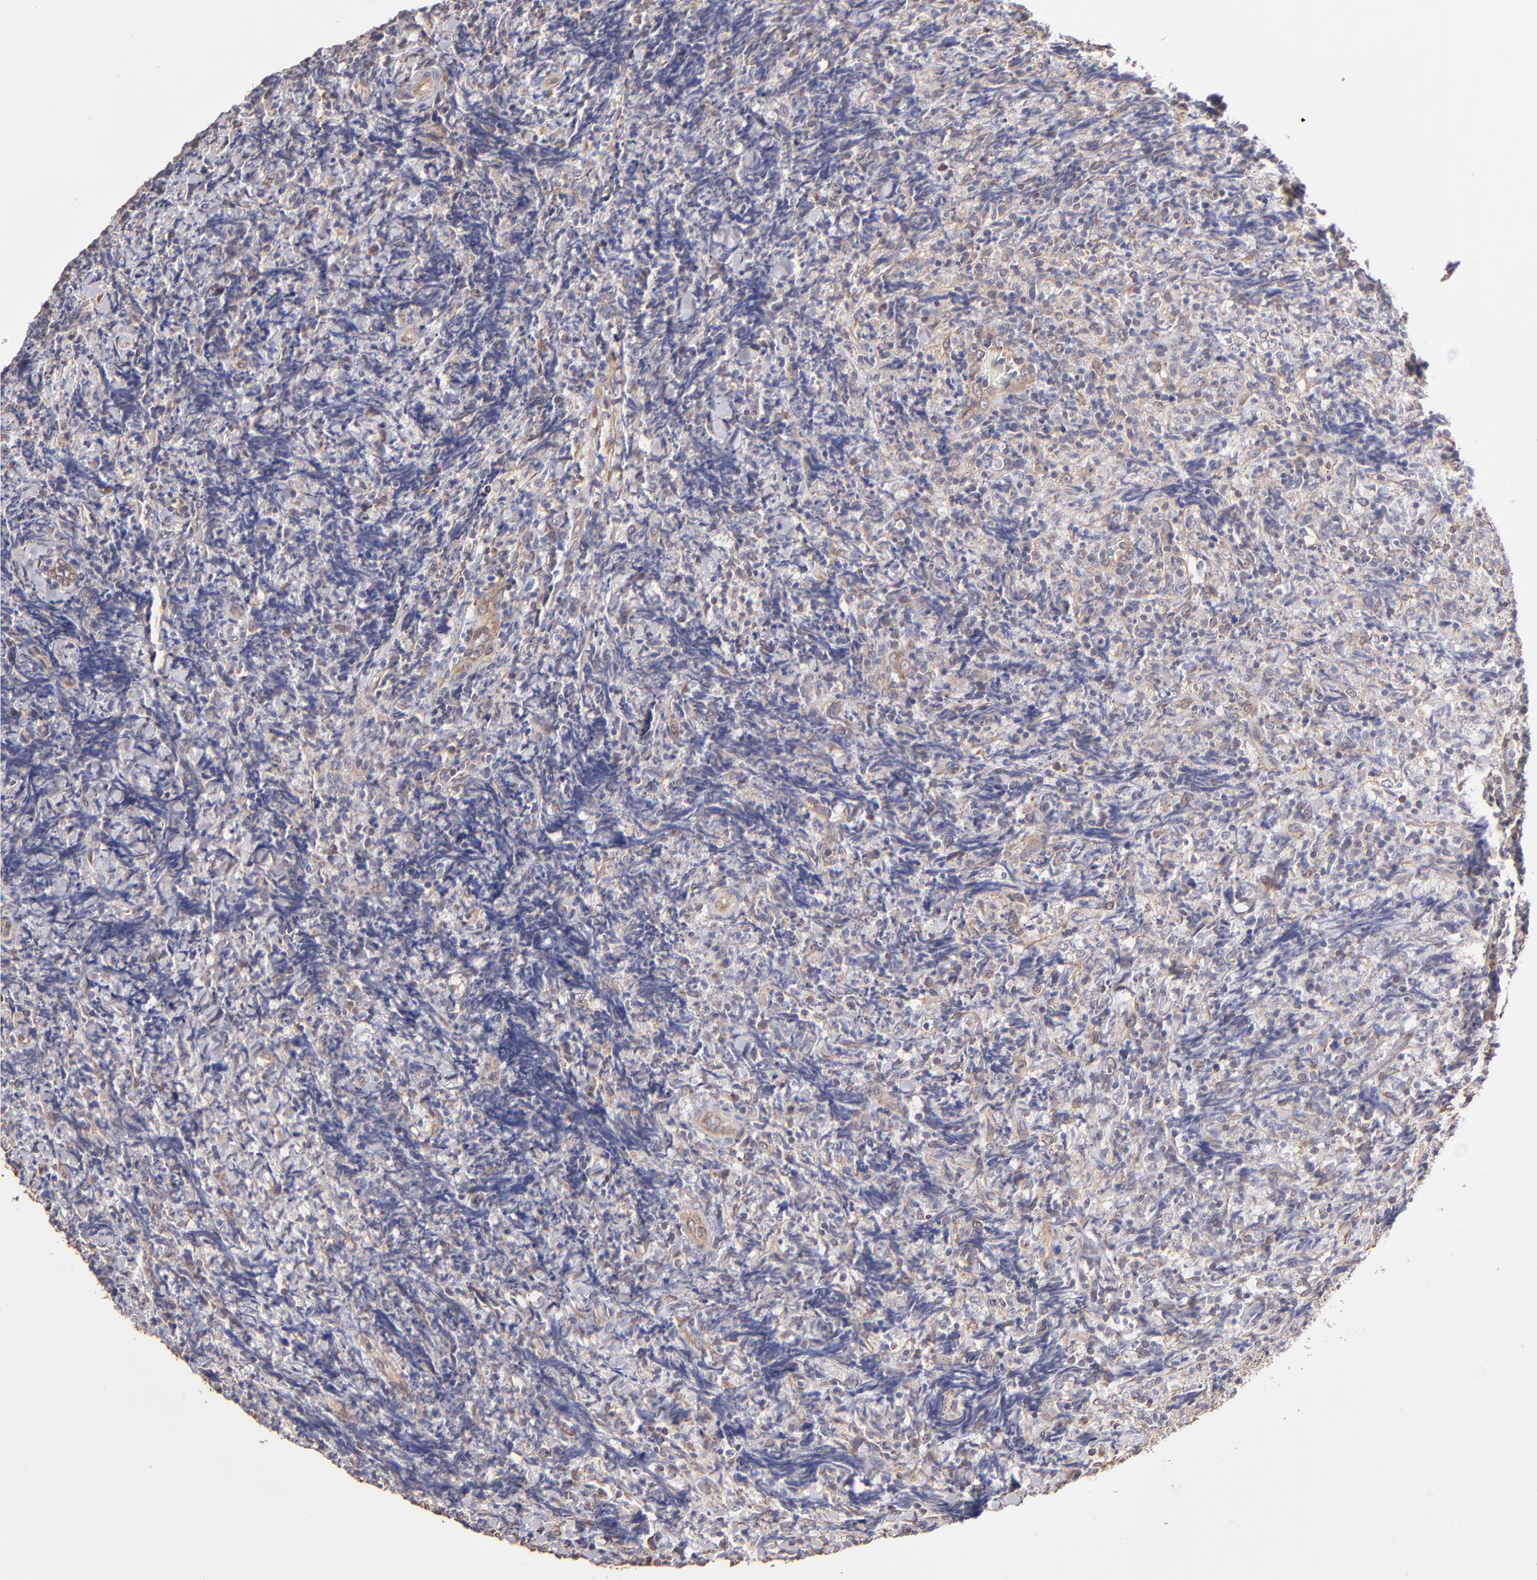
{"staining": {"intensity": "negative", "quantity": "none", "location": "none"}, "tissue": "lymphoma", "cell_type": "Tumor cells", "image_type": "cancer", "snomed": [{"axis": "morphology", "description": "Malignant lymphoma, non-Hodgkin's type, High grade"}, {"axis": "topography", "description": "Tonsil"}], "caption": "High-grade malignant lymphoma, non-Hodgkin's type was stained to show a protein in brown. There is no significant expression in tumor cells.", "gene": "ABCC1", "patient": {"sex": "female", "age": 36}}